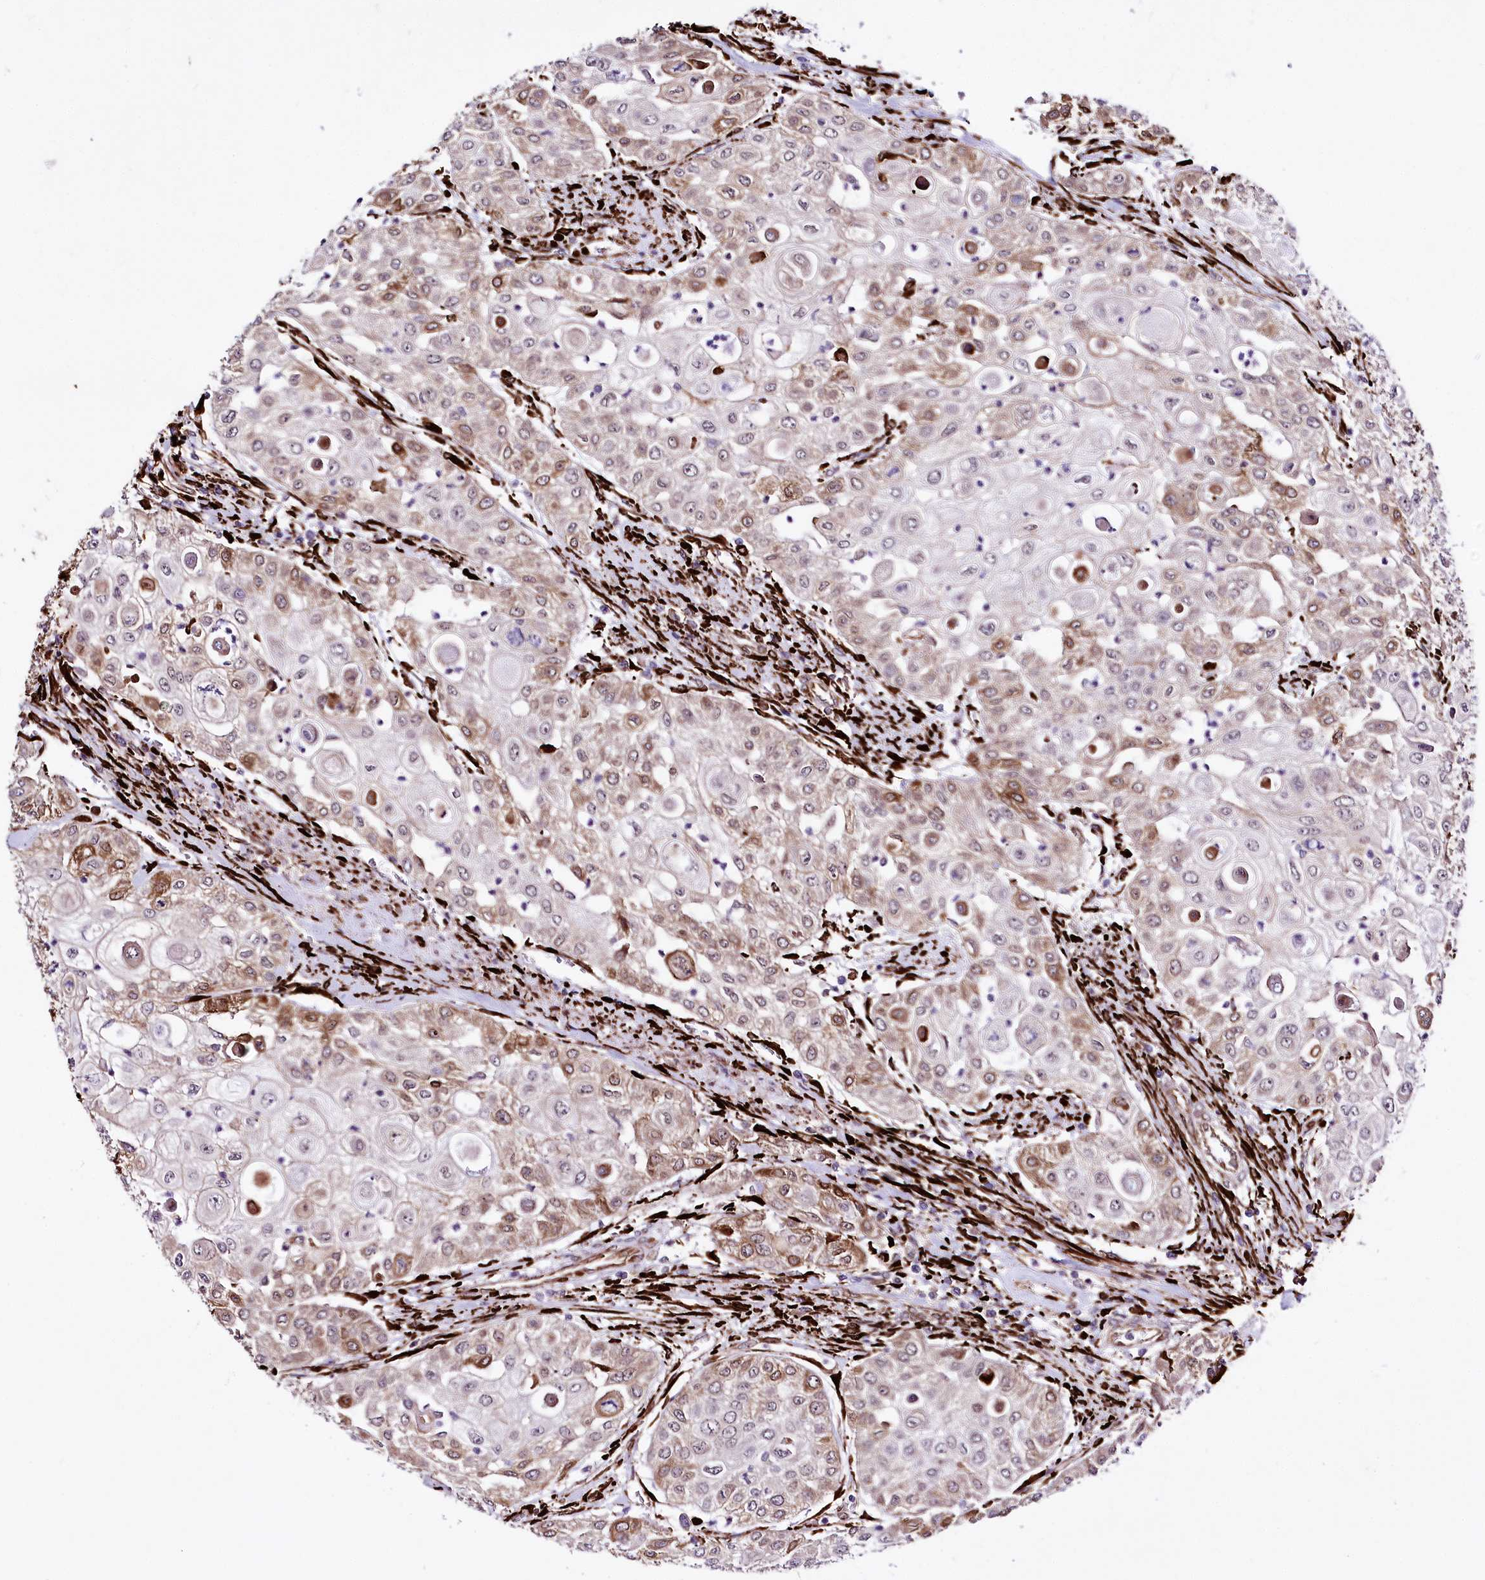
{"staining": {"intensity": "moderate", "quantity": "<25%", "location": "cytoplasmic/membranous"}, "tissue": "urothelial cancer", "cell_type": "Tumor cells", "image_type": "cancer", "snomed": [{"axis": "morphology", "description": "Urothelial carcinoma, High grade"}, {"axis": "topography", "description": "Urinary bladder"}], "caption": "High-grade urothelial carcinoma stained for a protein demonstrates moderate cytoplasmic/membranous positivity in tumor cells.", "gene": "WWC1", "patient": {"sex": "female", "age": 79}}